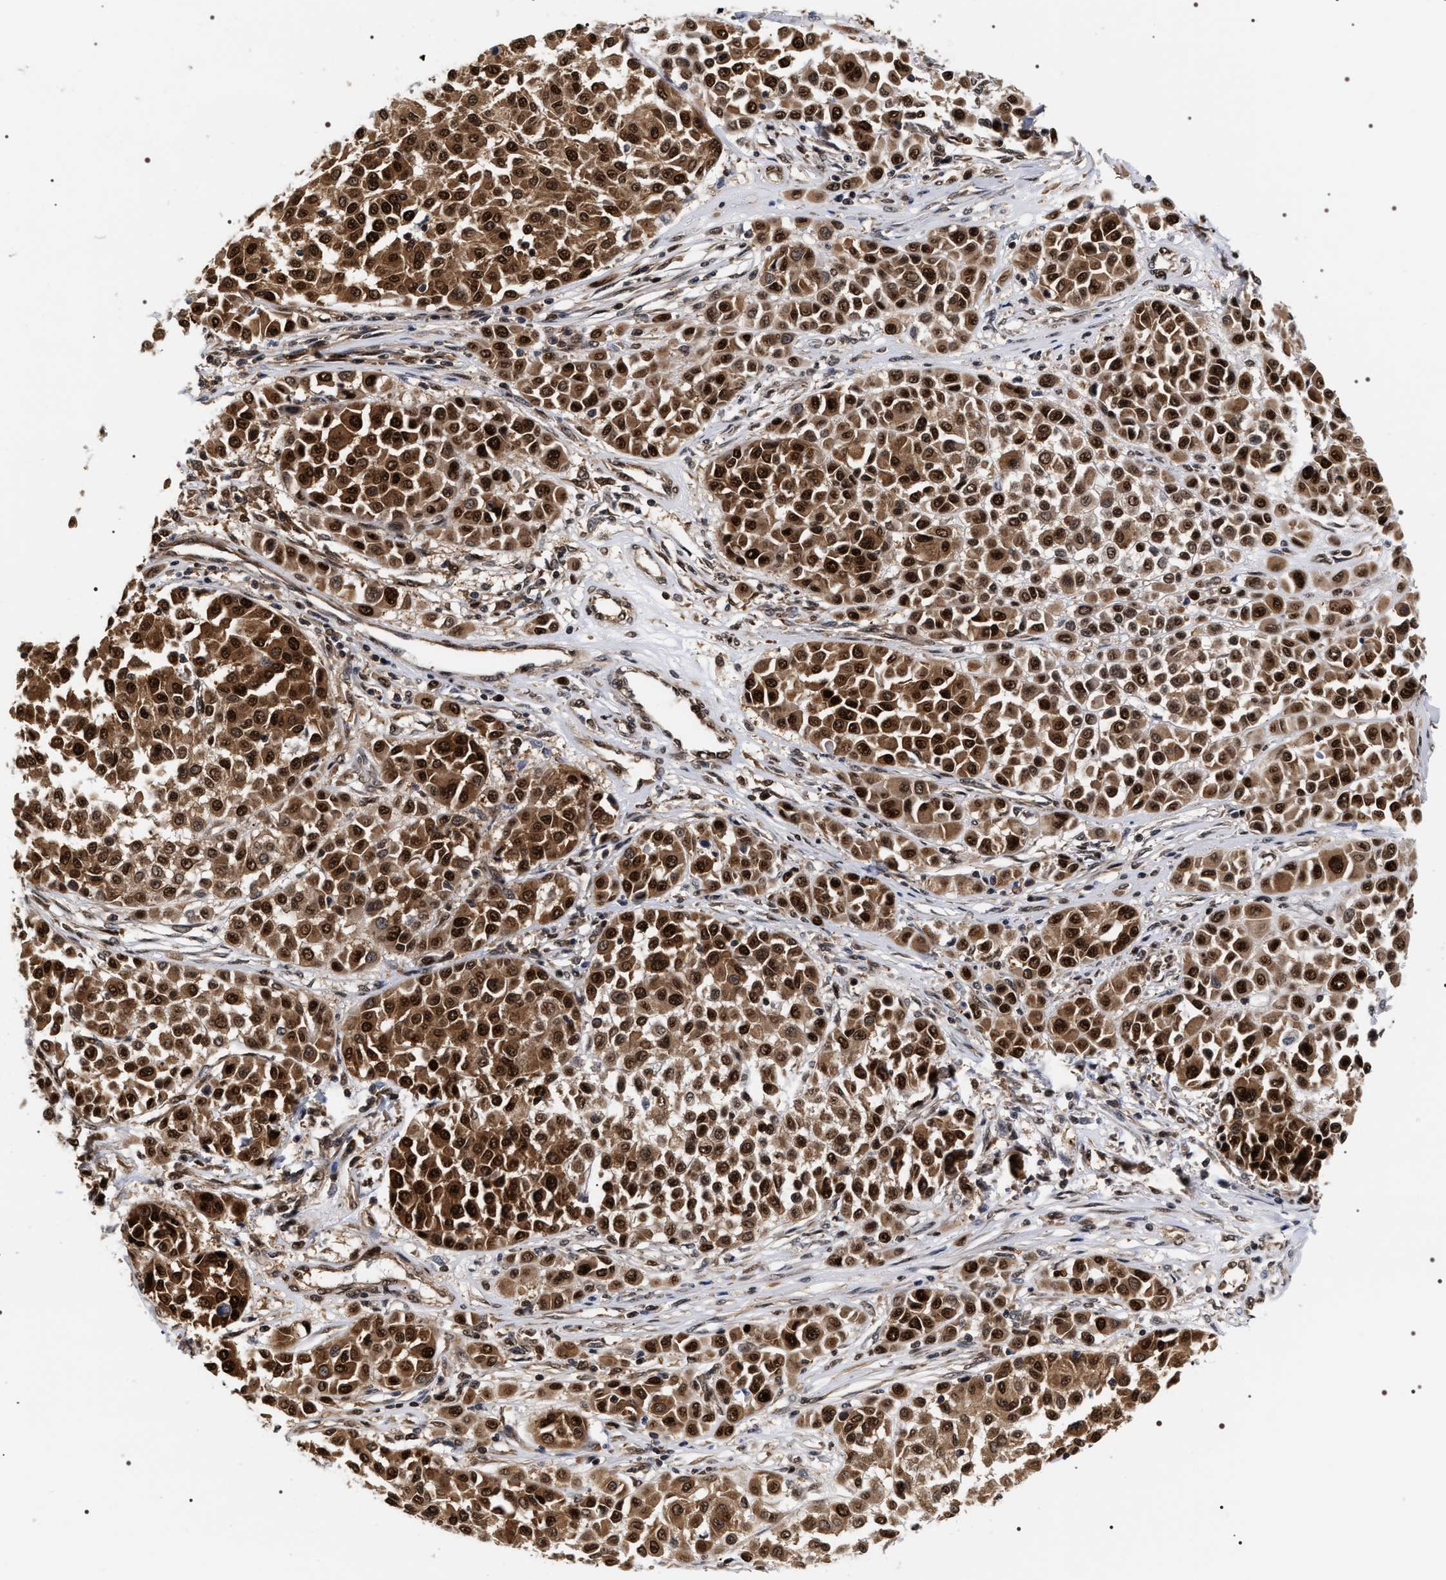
{"staining": {"intensity": "strong", "quantity": ">75%", "location": "cytoplasmic/membranous,nuclear"}, "tissue": "melanoma", "cell_type": "Tumor cells", "image_type": "cancer", "snomed": [{"axis": "morphology", "description": "Malignant melanoma, Metastatic site"}, {"axis": "topography", "description": "Soft tissue"}], "caption": "This photomicrograph exhibits melanoma stained with IHC to label a protein in brown. The cytoplasmic/membranous and nuclear of tumor cells show strong positivity for the protein. Nuclei are counter-stained blue.", "gene": "BAG6", "patient": {"sex": "male", "age": 41}}